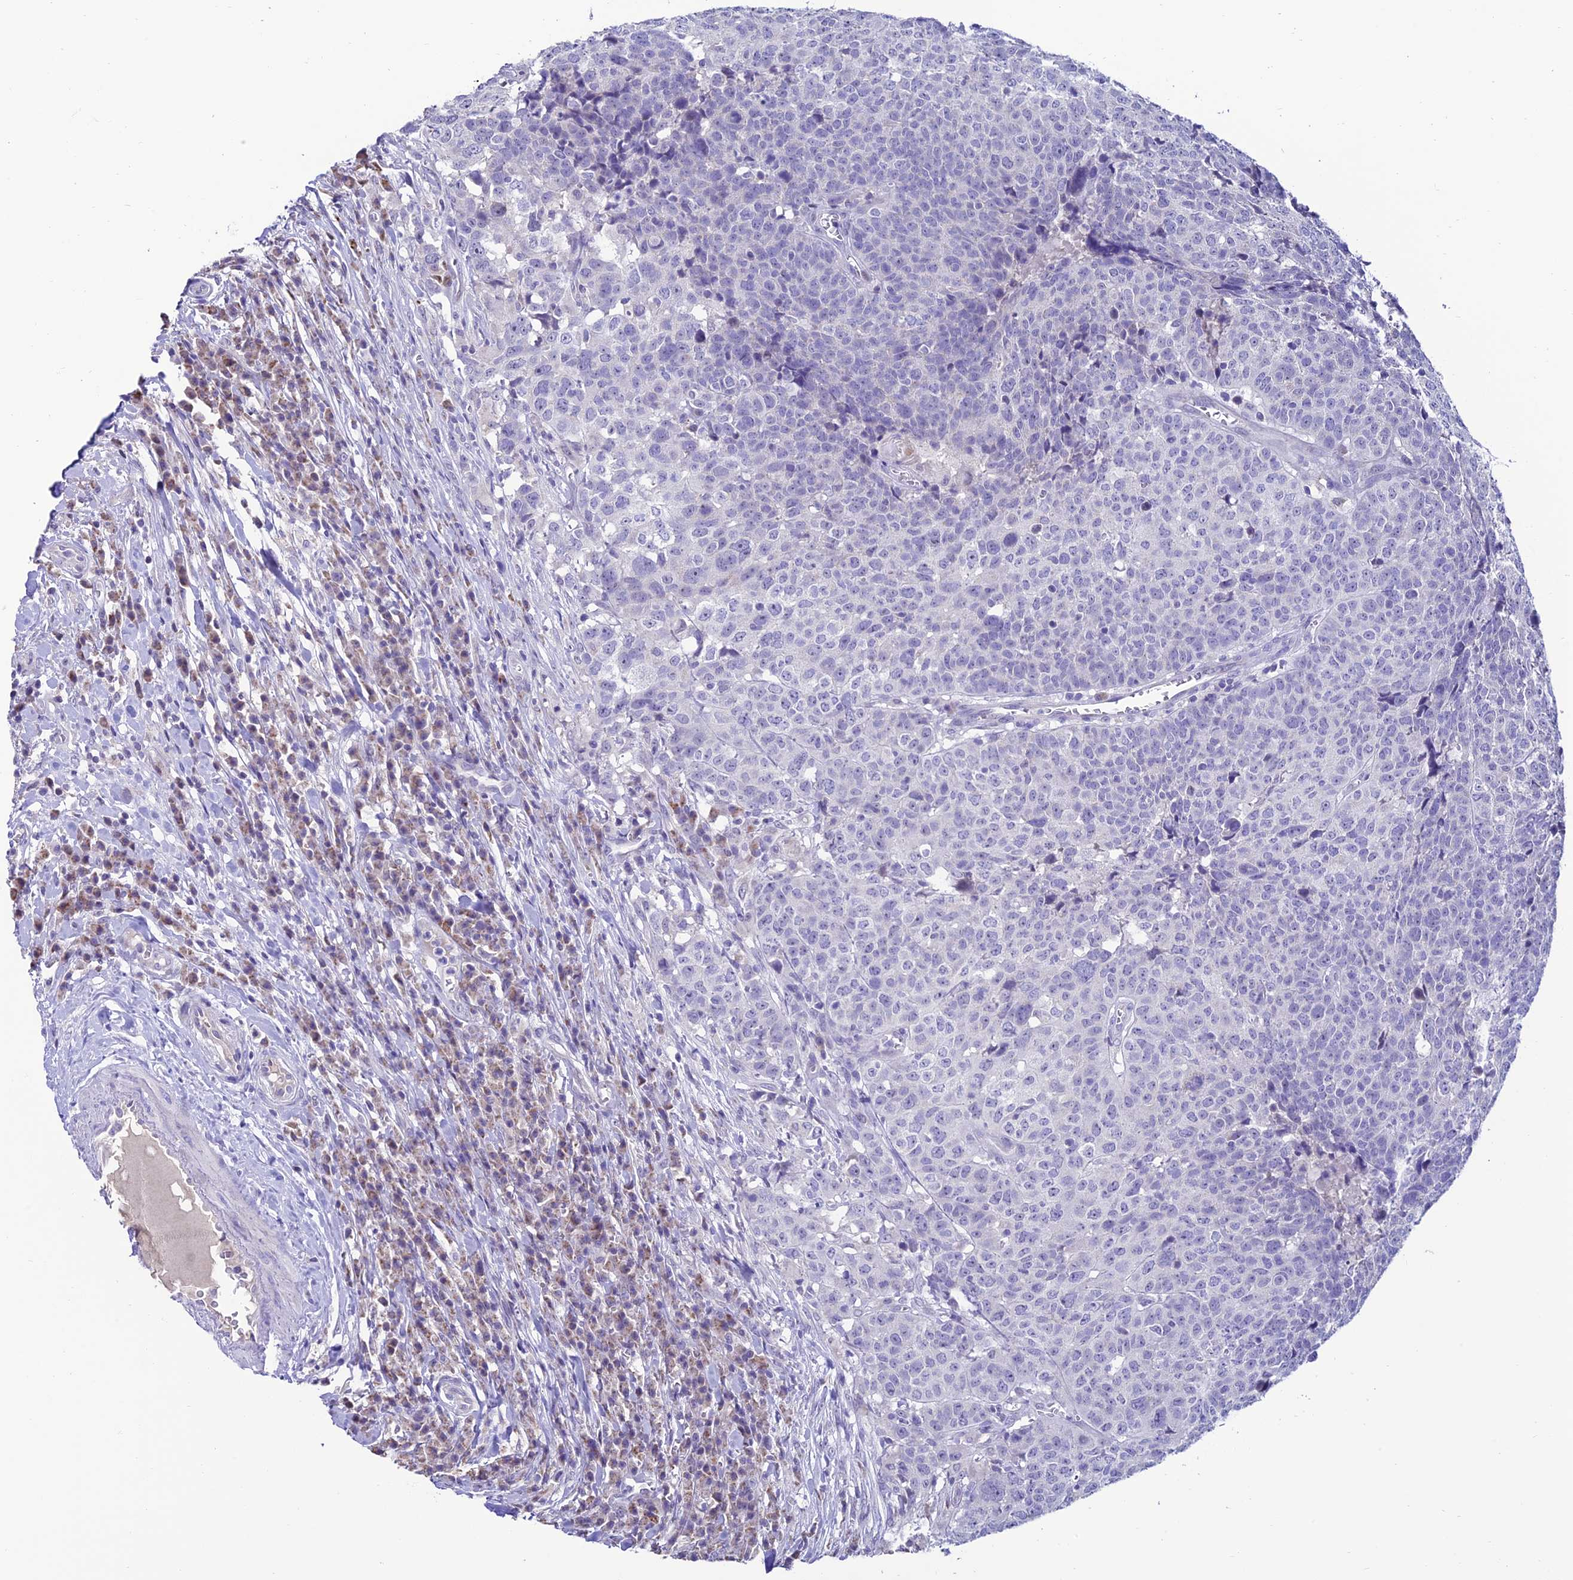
{"staining": {"intensity": "negative", "quantity": "none", "location": "none"}, "tissue": "head and neck cancer", "cell_type": "Tumor cells", "image_type": "cancer", "snomed": [{"axis": "morphology", "description": "Squamous cell carcinoma, NOS"}, {"axis": "topography", "description": "Head-Neck"}], "caption": "Immunohistochemistry (IHC) image of human head and neck cancer (squamous cell carcinoma) stained for a protein (brown), which reveals no staining in tumor cells.", "gene": "SLC10A1", "patient": {"sex": "male", "age": 66}}